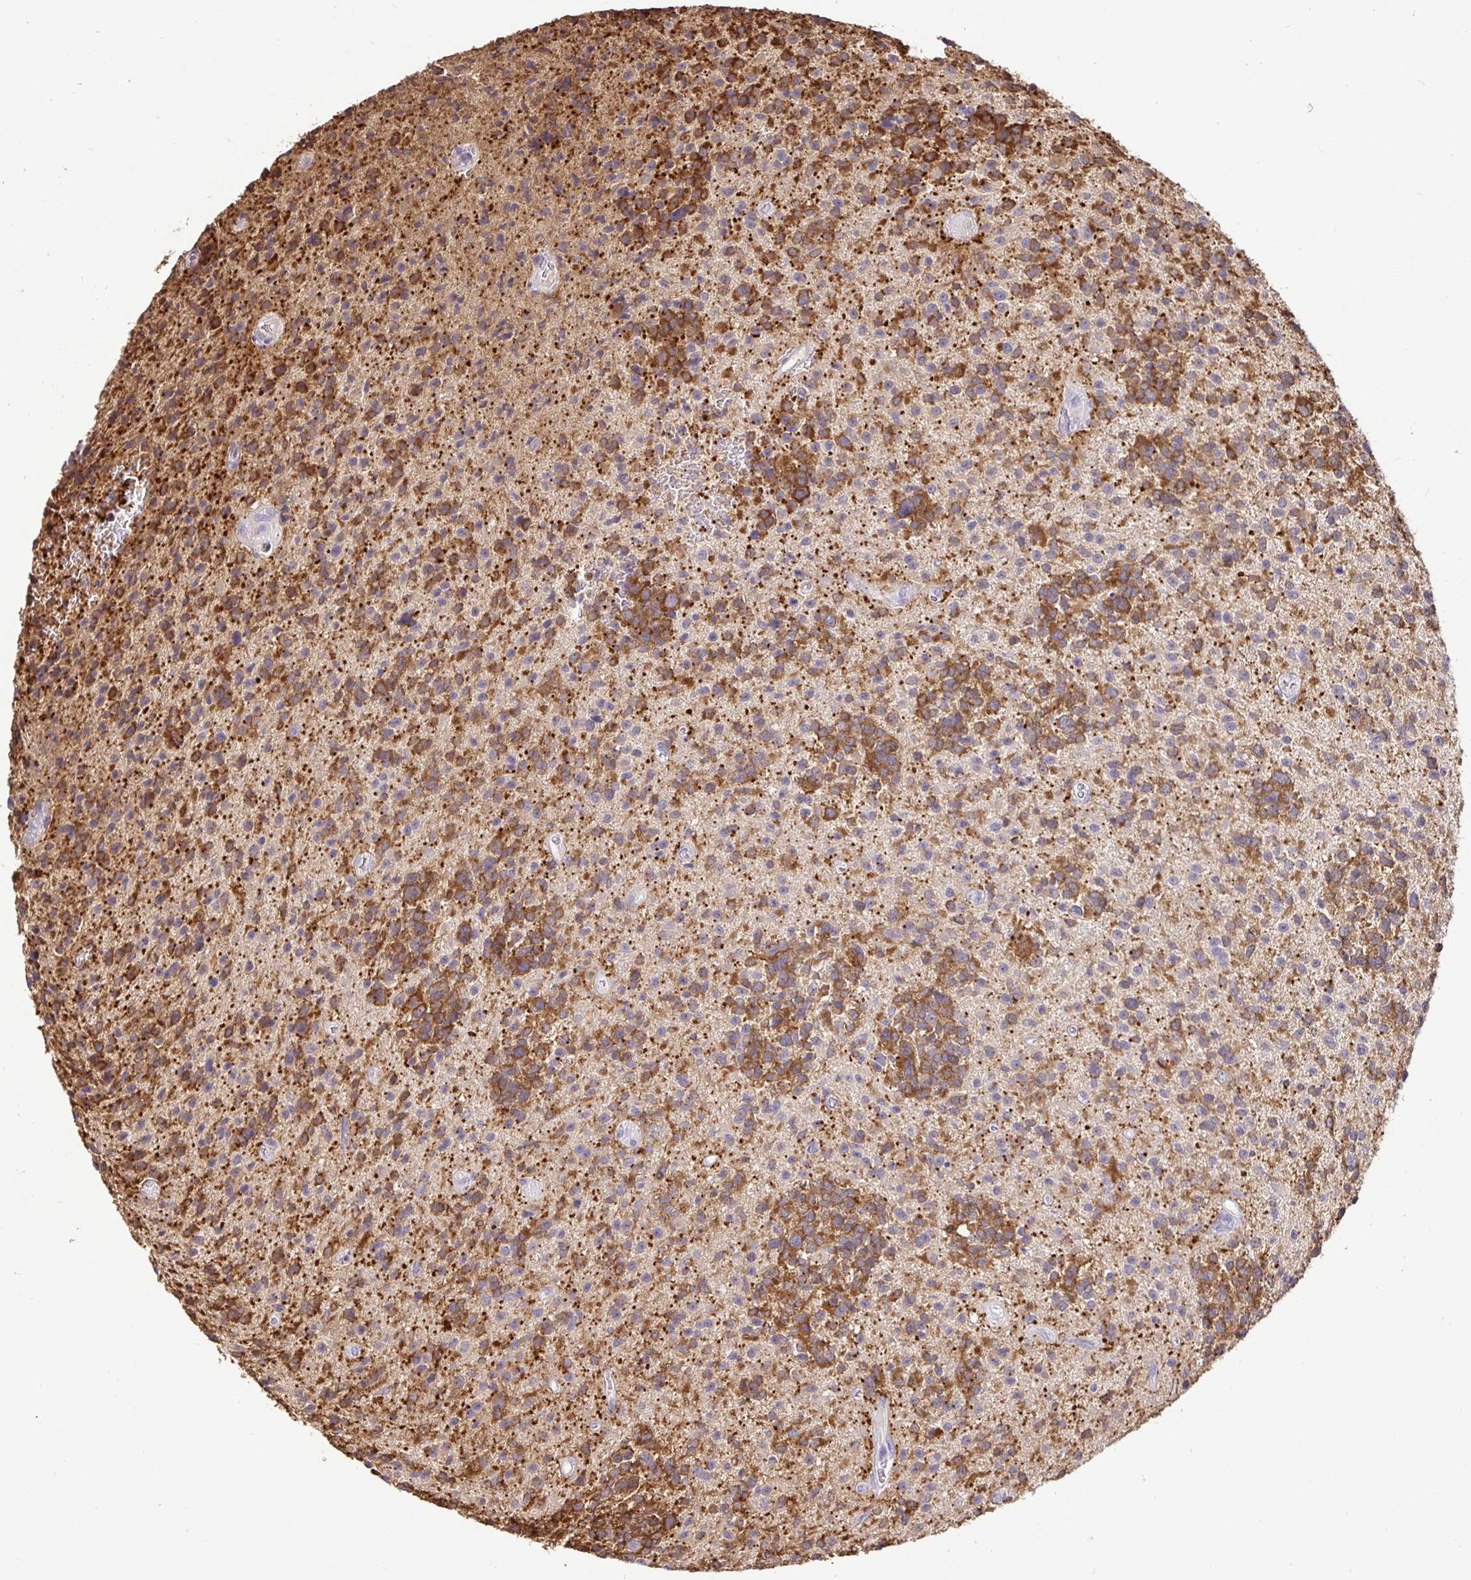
{"staining": {"intensity": "moderate", "quantity": ">75%", "location": "cytoplasmic/membranous"}, "tissue": "glioma", "cell_type": "Tumor cells", "image_type": "cancer", "snomed": [{"axis": "morphology", "description": "Glioma, malignant, High grade"}, {"axis": "topography", "description": "Brain"}], "caption": "Glioma tissue demonstrates moderate cytoplasmic/membranous staining in approximately >75% of tumor cells", "gene": "MAPK8IP3", "patient": {"sex": "male", "age": 29}}